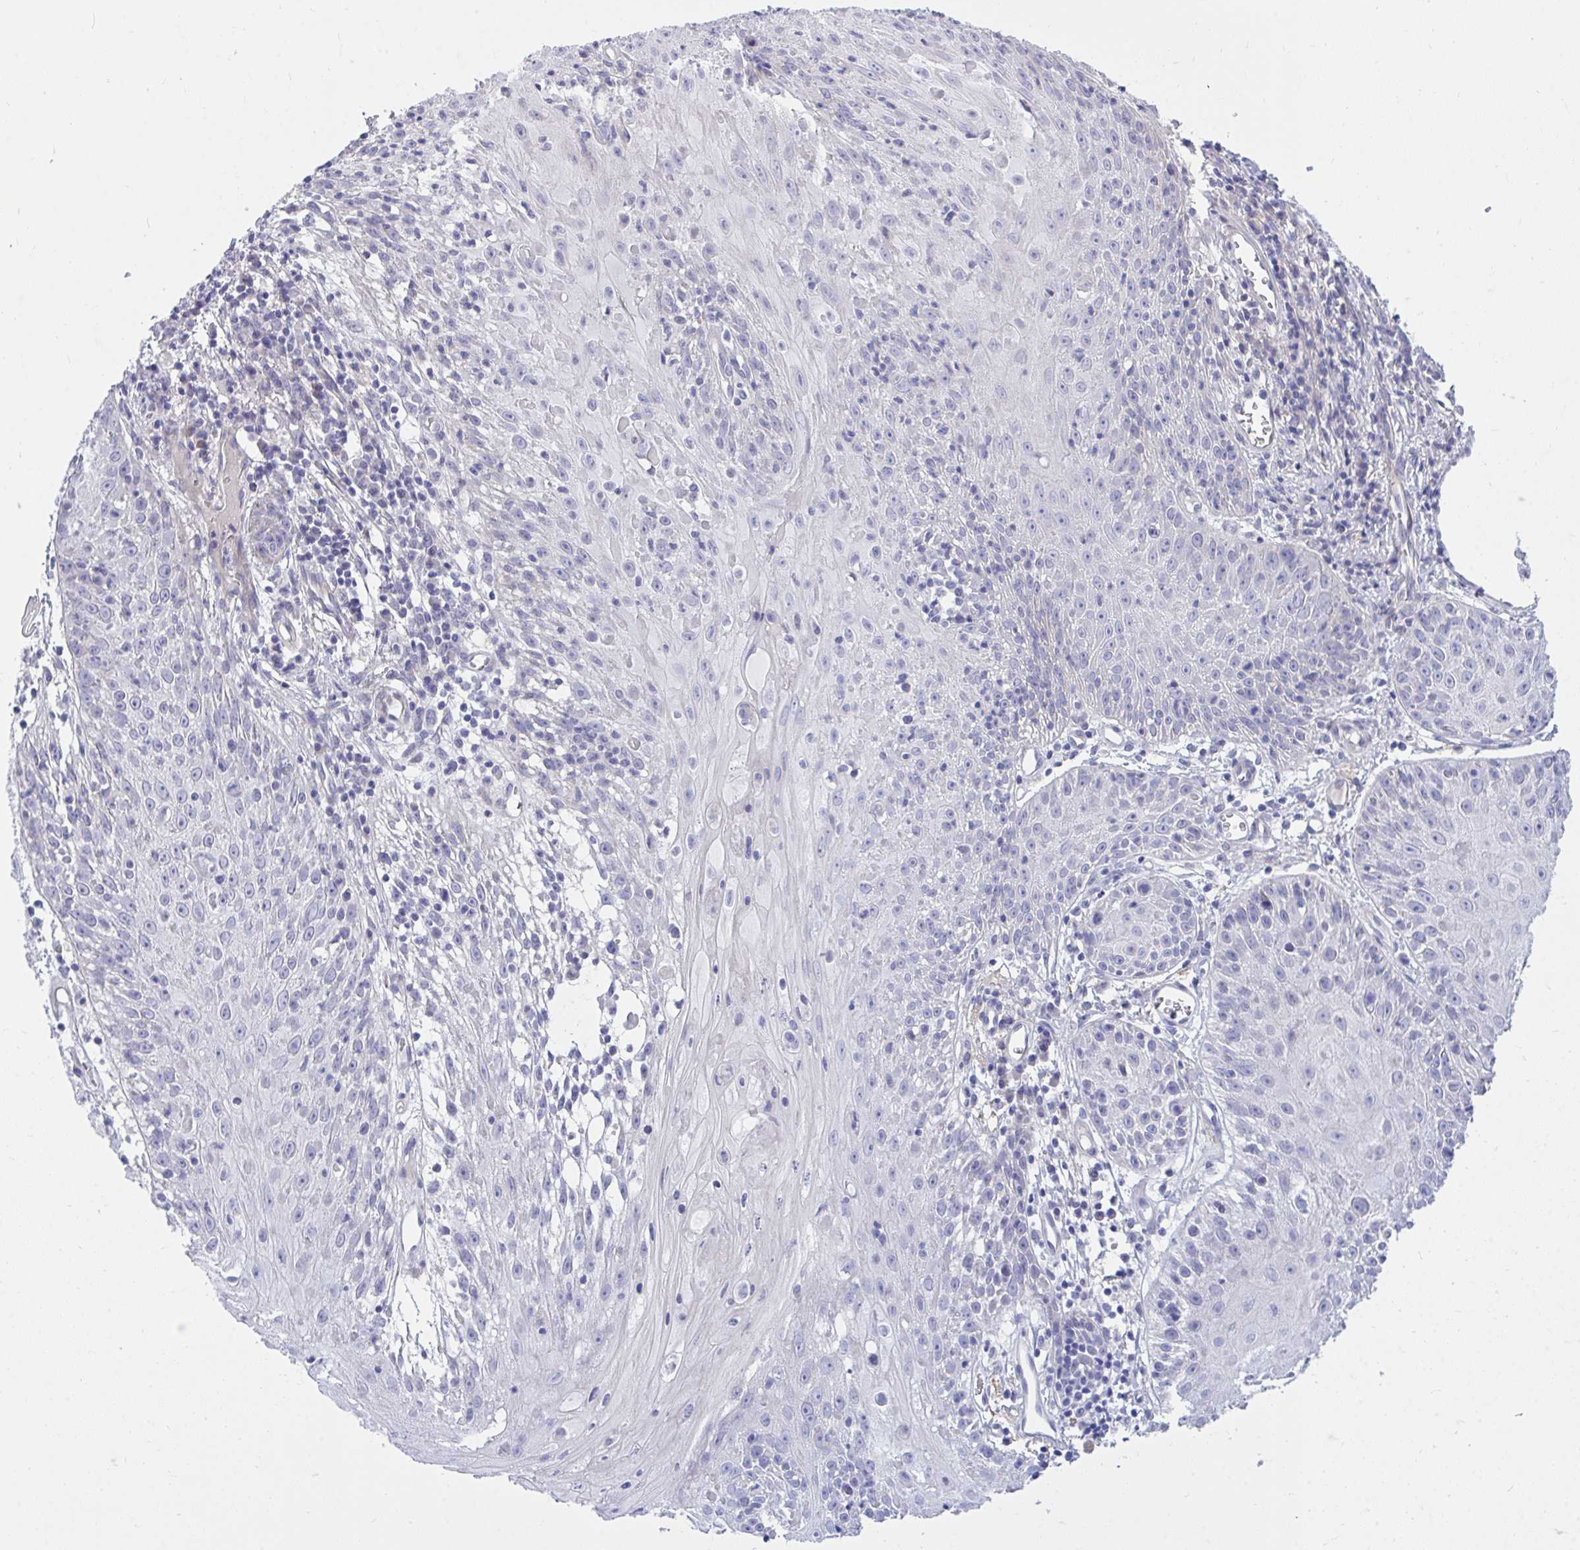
{"staining": {"intensity": "negative", "quantity": "none", "location": "none"}, "tissue": "skin cancer", "cell_type": "Tumor cells", "image_type": "cancer", "snomed": [{"axis": "morphology", "description": "Squamous cell carcinoma, NOS"}, {"axis": "topography", "description": "Skin"}, {"axis": "topography", "description": "Vulva"}], "caption": "Skin squamous cell carcinoma stained for a protein using immunohistochemistry demonstrates no positivity tumor cells.", "gene": "MED9", "patient": {"sex": "female", "age": 76}}